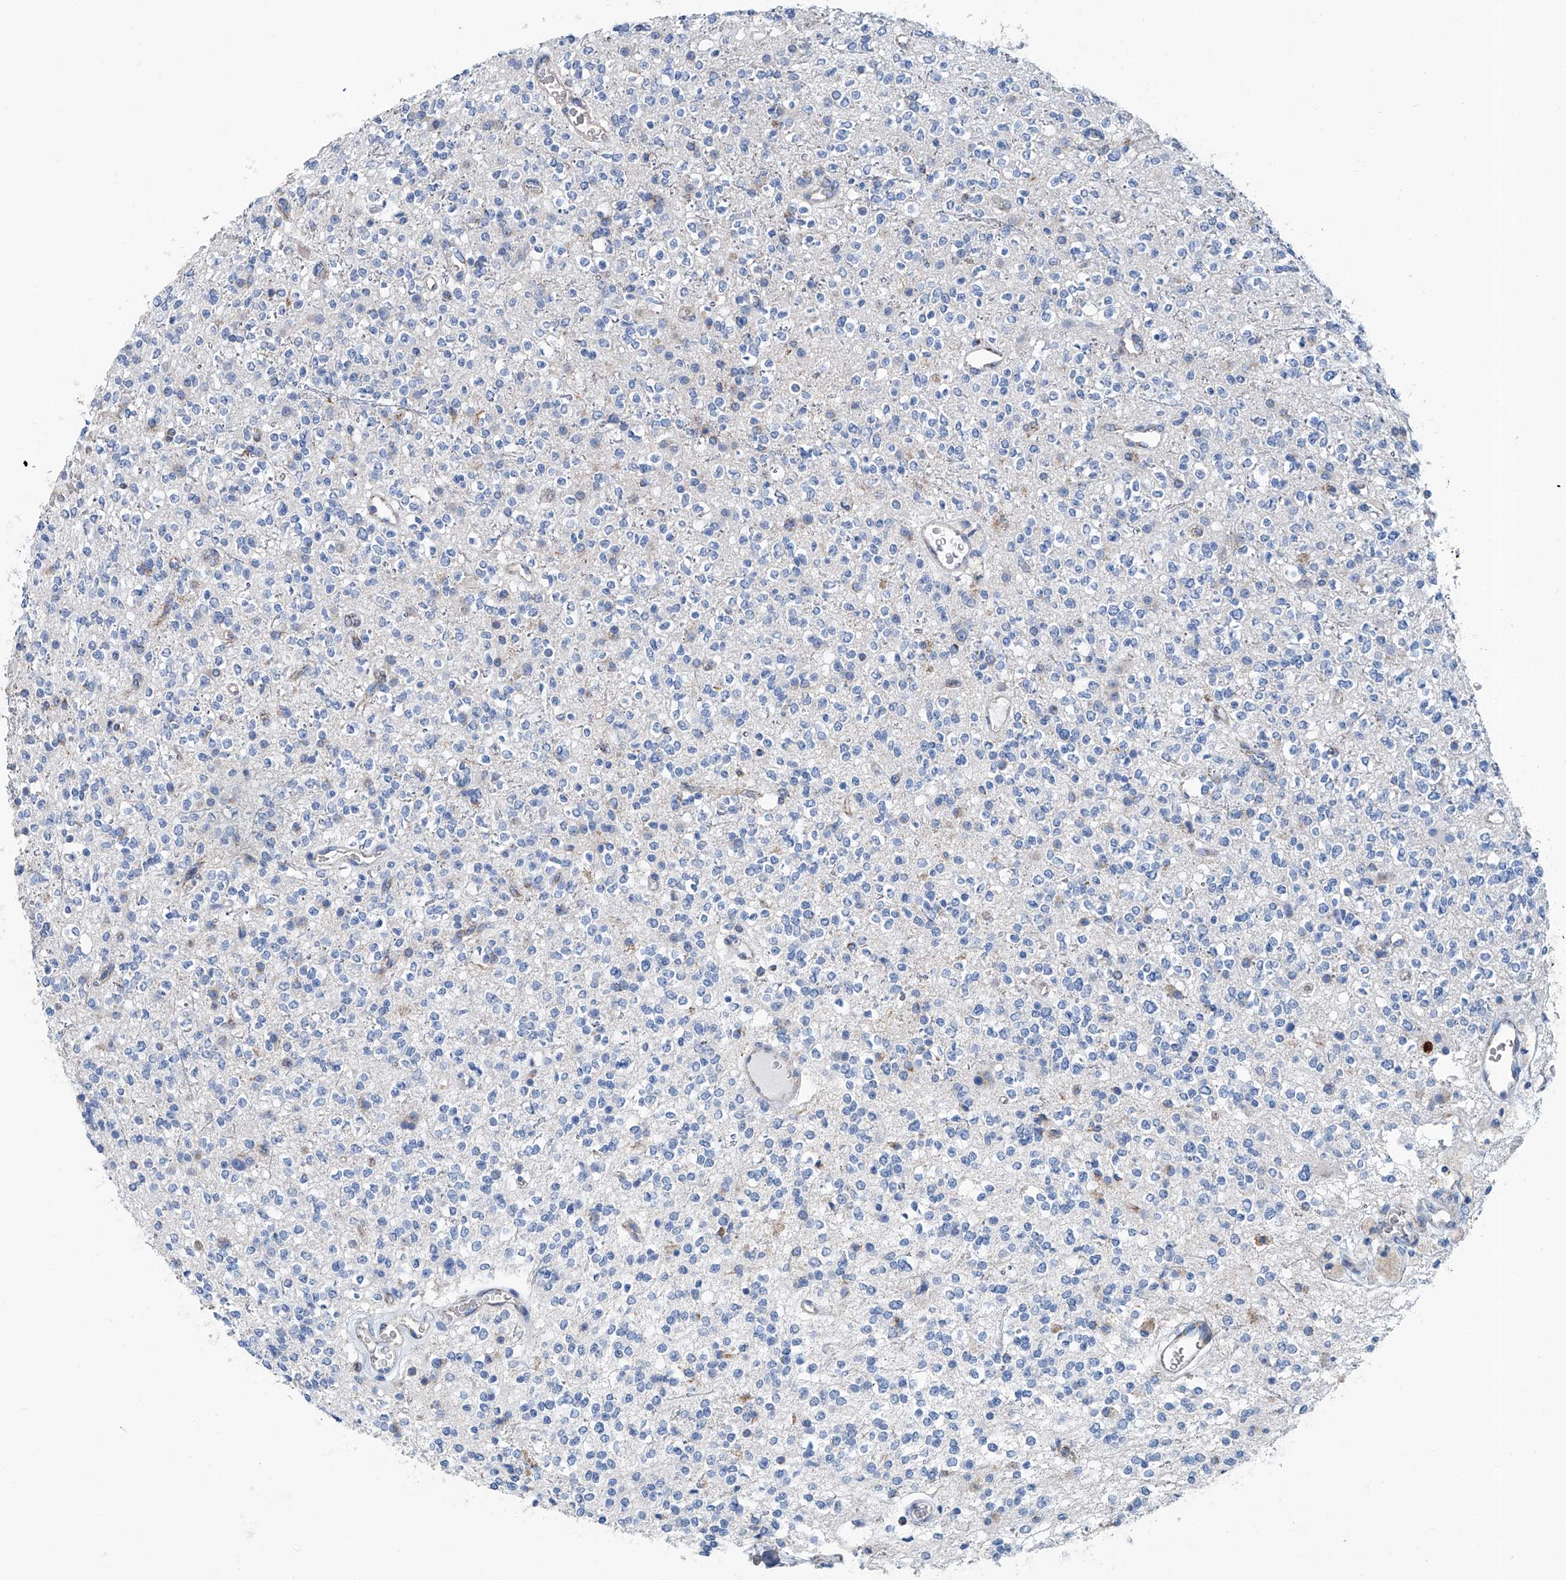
{"staining": {"intensity": "negative", "quantity": "none", "location": "none"}, "tissue": "glioma", "cell_type": "Tumor cells", "image_type": "cancer", "snomed": [{"axis": "morphology", "description": "Glioma, malignant, High grade"}, {"axis": "topography", "description": "Brain"}], "caption": "A micrograph of human malignant glioma (high-grade) is negative for staining in tumor cells. (Brightfield microscopy of DAB (3,3'-diaminobenzidine) immunohistochemistry at high magnification).", "gene": "MT-ND1", "patient": {"sex": "male", "age": 34}}